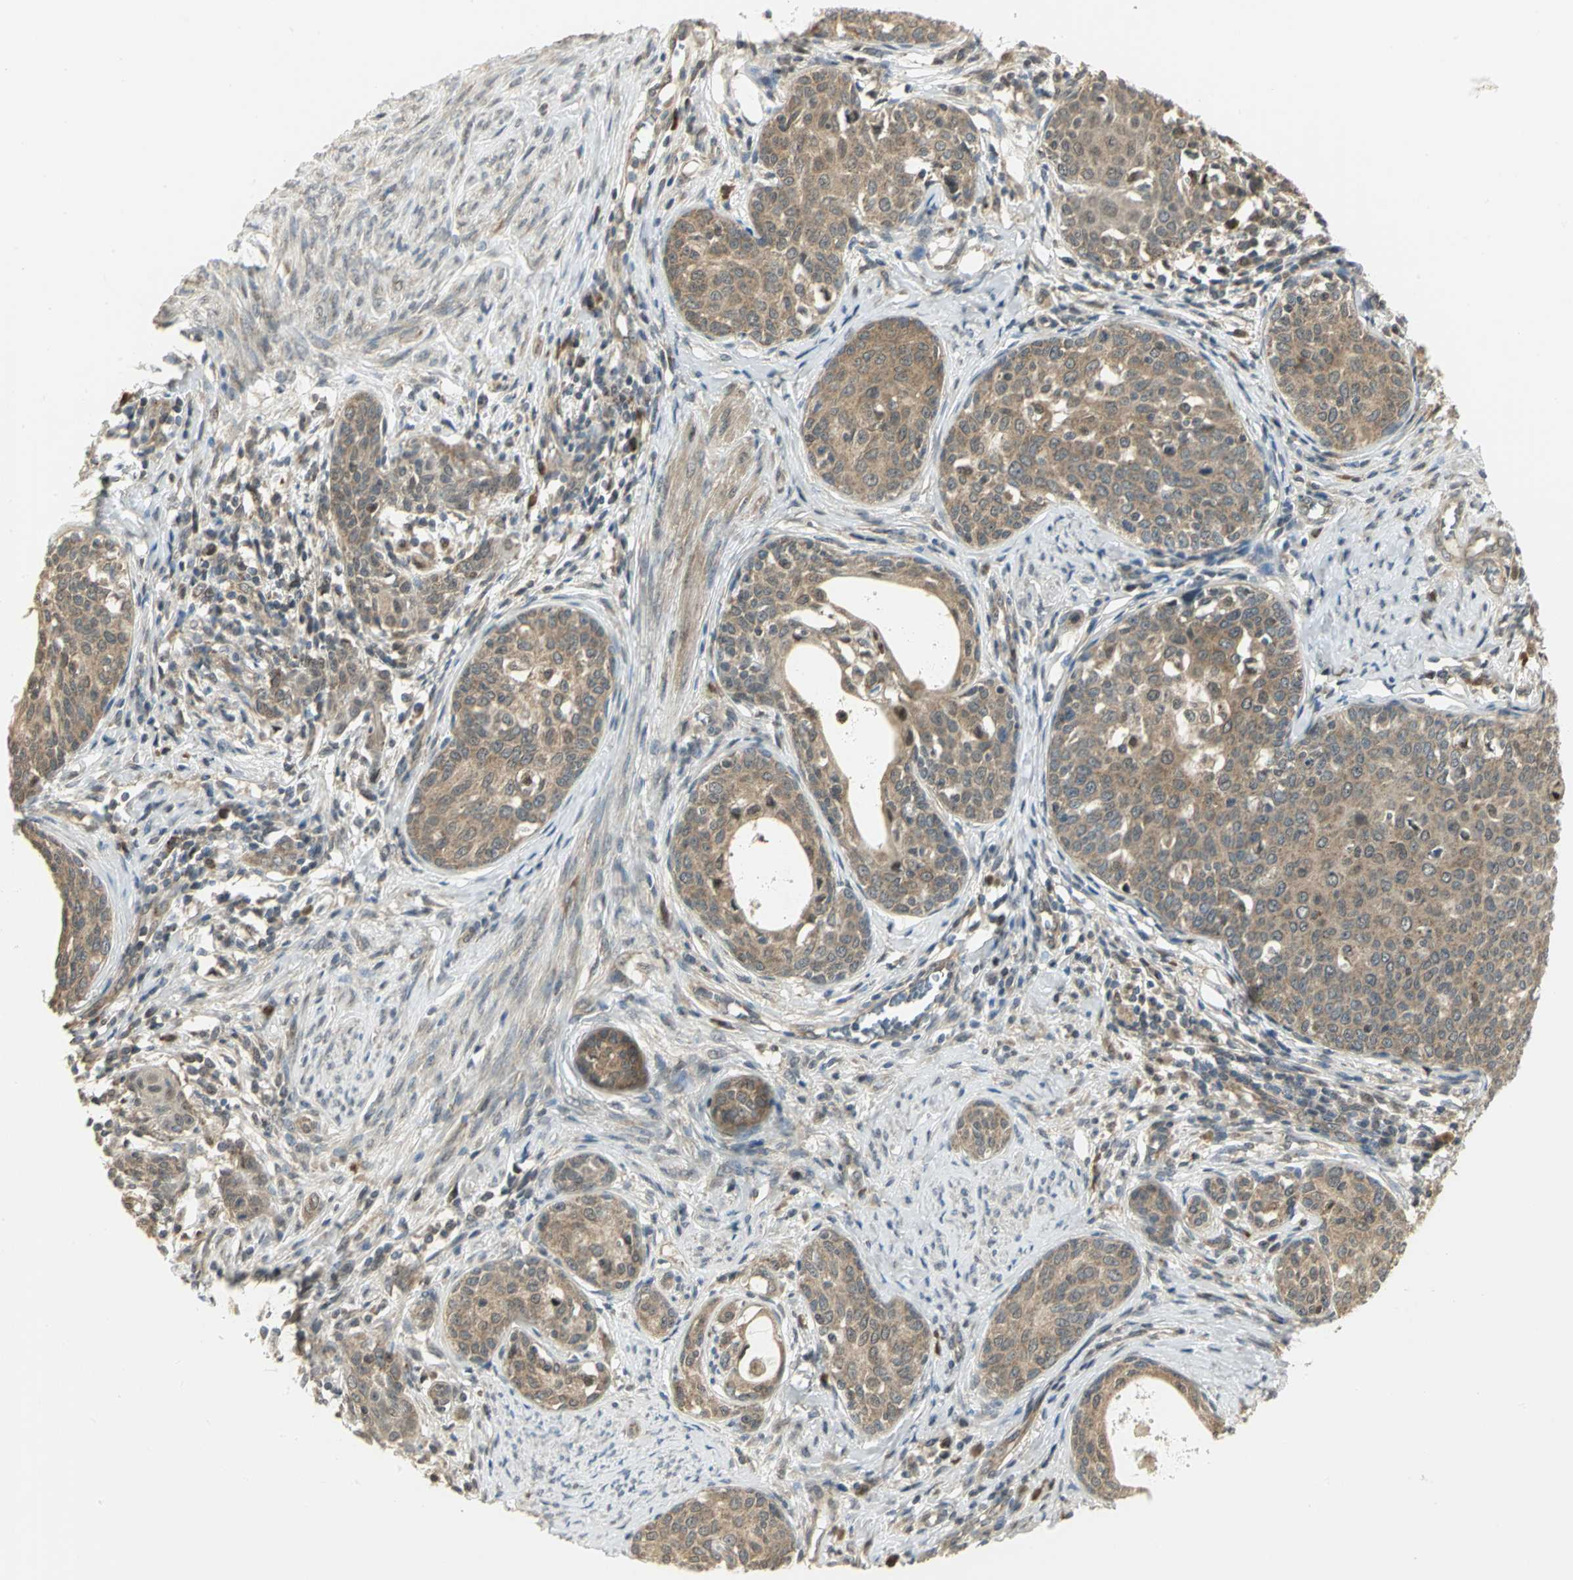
{"staining": {"intensity": "weak", "quantity": ">75%", "location": "cytoplasmic/membranous"}, "tissue": "cervical cancer", "cell_type": "Tumor cells", "image_type": "cancer", "snomed": [{"axis": "morphology", "description": "Squamous cell carcinoma, NOS"}, {"axis": "morphology", "description": "Adenocarcinoma, NOS"}, {"axis": "topography", "description": "Cervix"}], "caption": "Immunohistochemistry (DAB) staining of human cervical adenocarcinoma shows weak cytoplasmic/membranous protein staining in approximately >75% of tumor cells.", "gene": "PSMC4", "patient": {"sex": "female", "age": 52}}